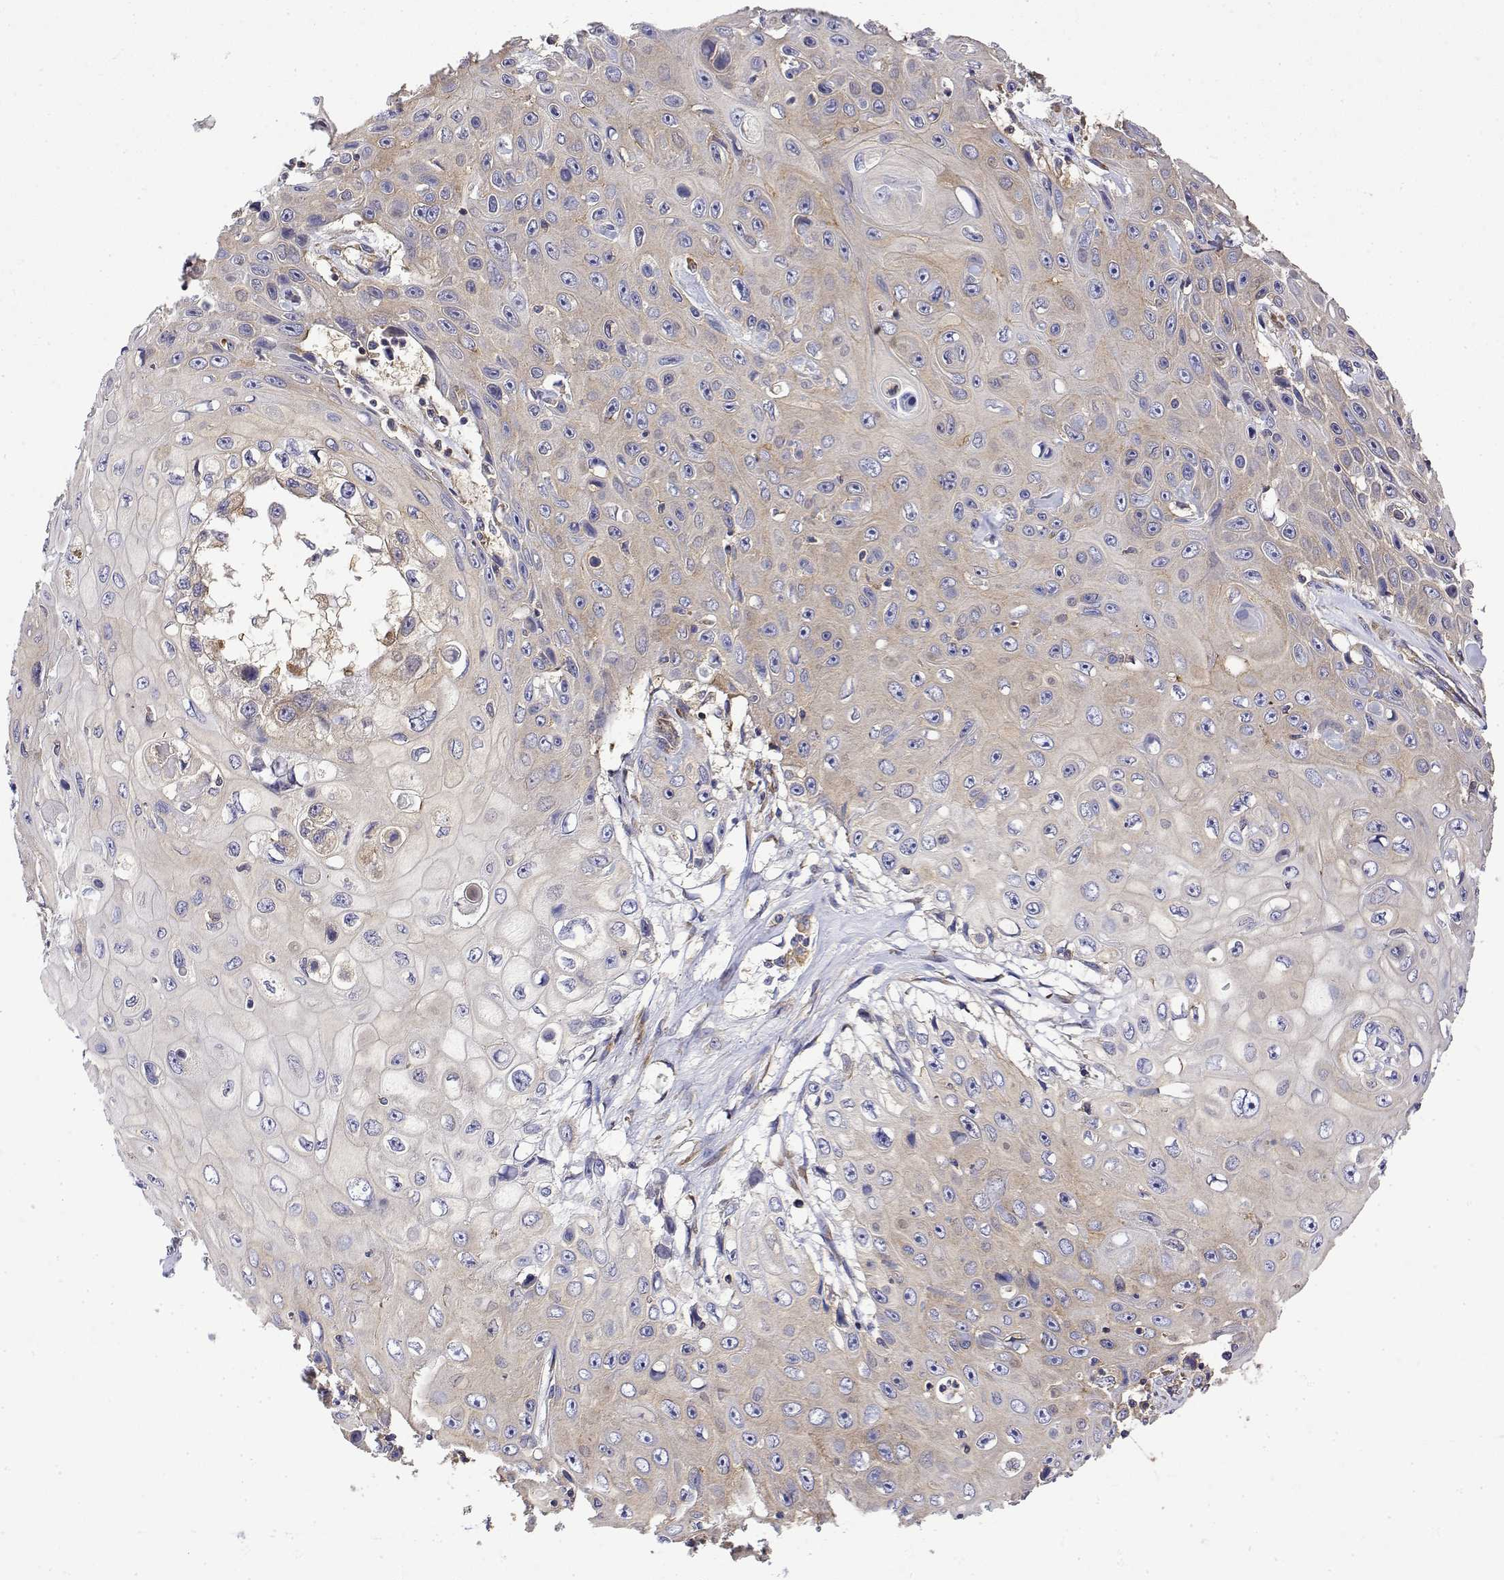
{"staining": {"intensity": "weak", "quantity": "<25%", "location": "cytoplasmic/membranous"}, "tissue": "skin cancer", "cell_type": "Tumor cells", "image_type": "cancer", "snomed": [{"axis": "morphology", "description": "Squamous cell carcinoma, NOS"}, {"axis": "topography", "description": "Skin"}], "caption": "The IHC histopathology image has no significant staining in tumor cells of skin squamous cell carcinoma tissue.", "gene": "EEF1G", "patient": {"sex": "male", "age": 82}}